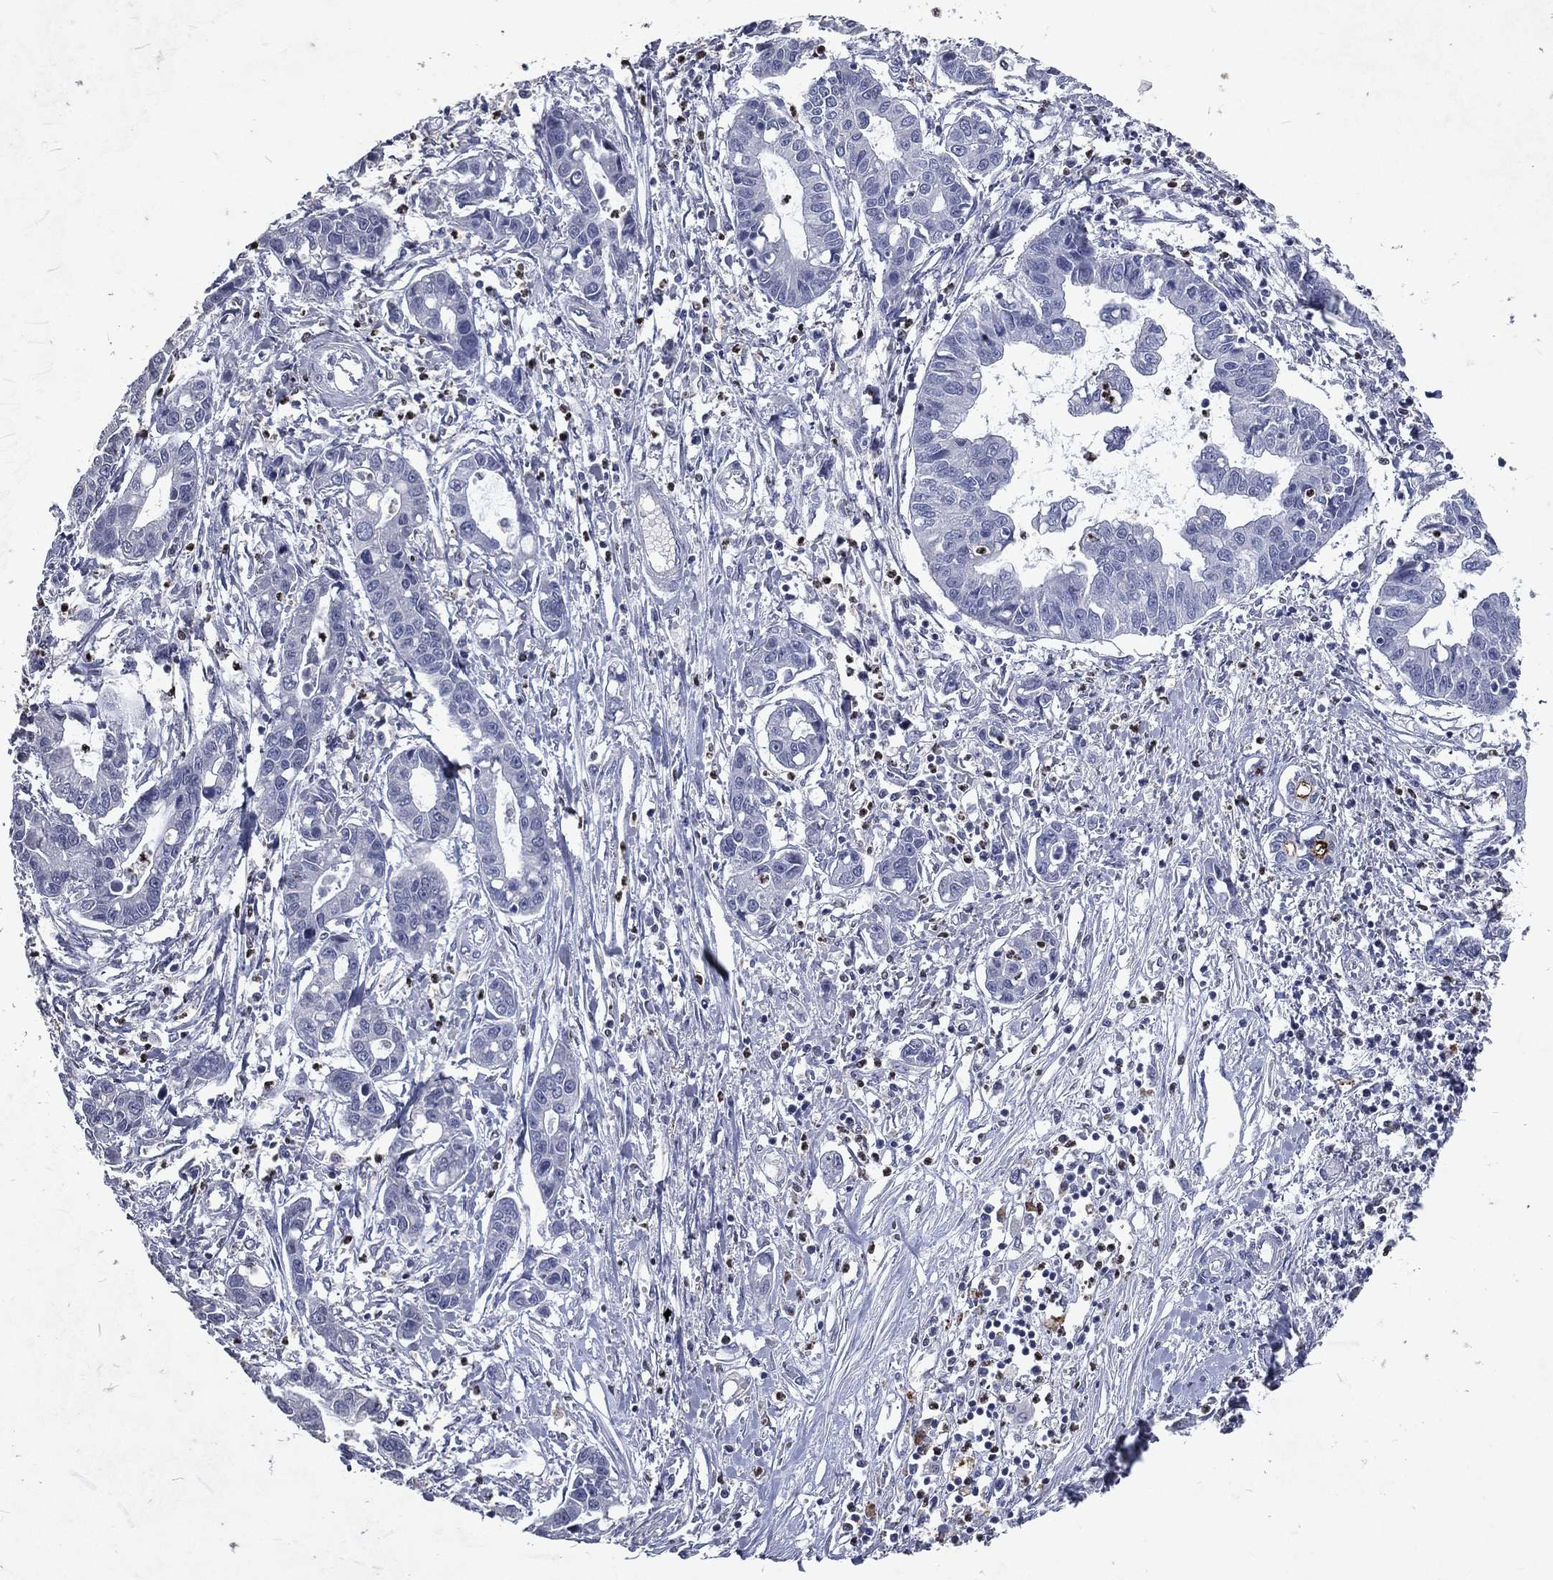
{"staining": {"intensity": "negative", "quantity": "none", "location": "none"}, "tissue": "liver cancer", "cell_type": "Tumor cells", "image_type": "cancer", "snomed": [{"axis": "morphology", "description": "Cholangiocarcinoma"}, {"axis": "topography", "description": "Liver"}], "caption": "Tumor cells show no significant expression in liver cholangiocarcinoma. (Stains: DAB (3,3'-diaminobenzidine) IHC with hematoxylin counter stain, Microscopy: brightfield microscopy at high magnification).", "gene": "SLC34A2", "patient": {"sex": "male", "age": 58}}